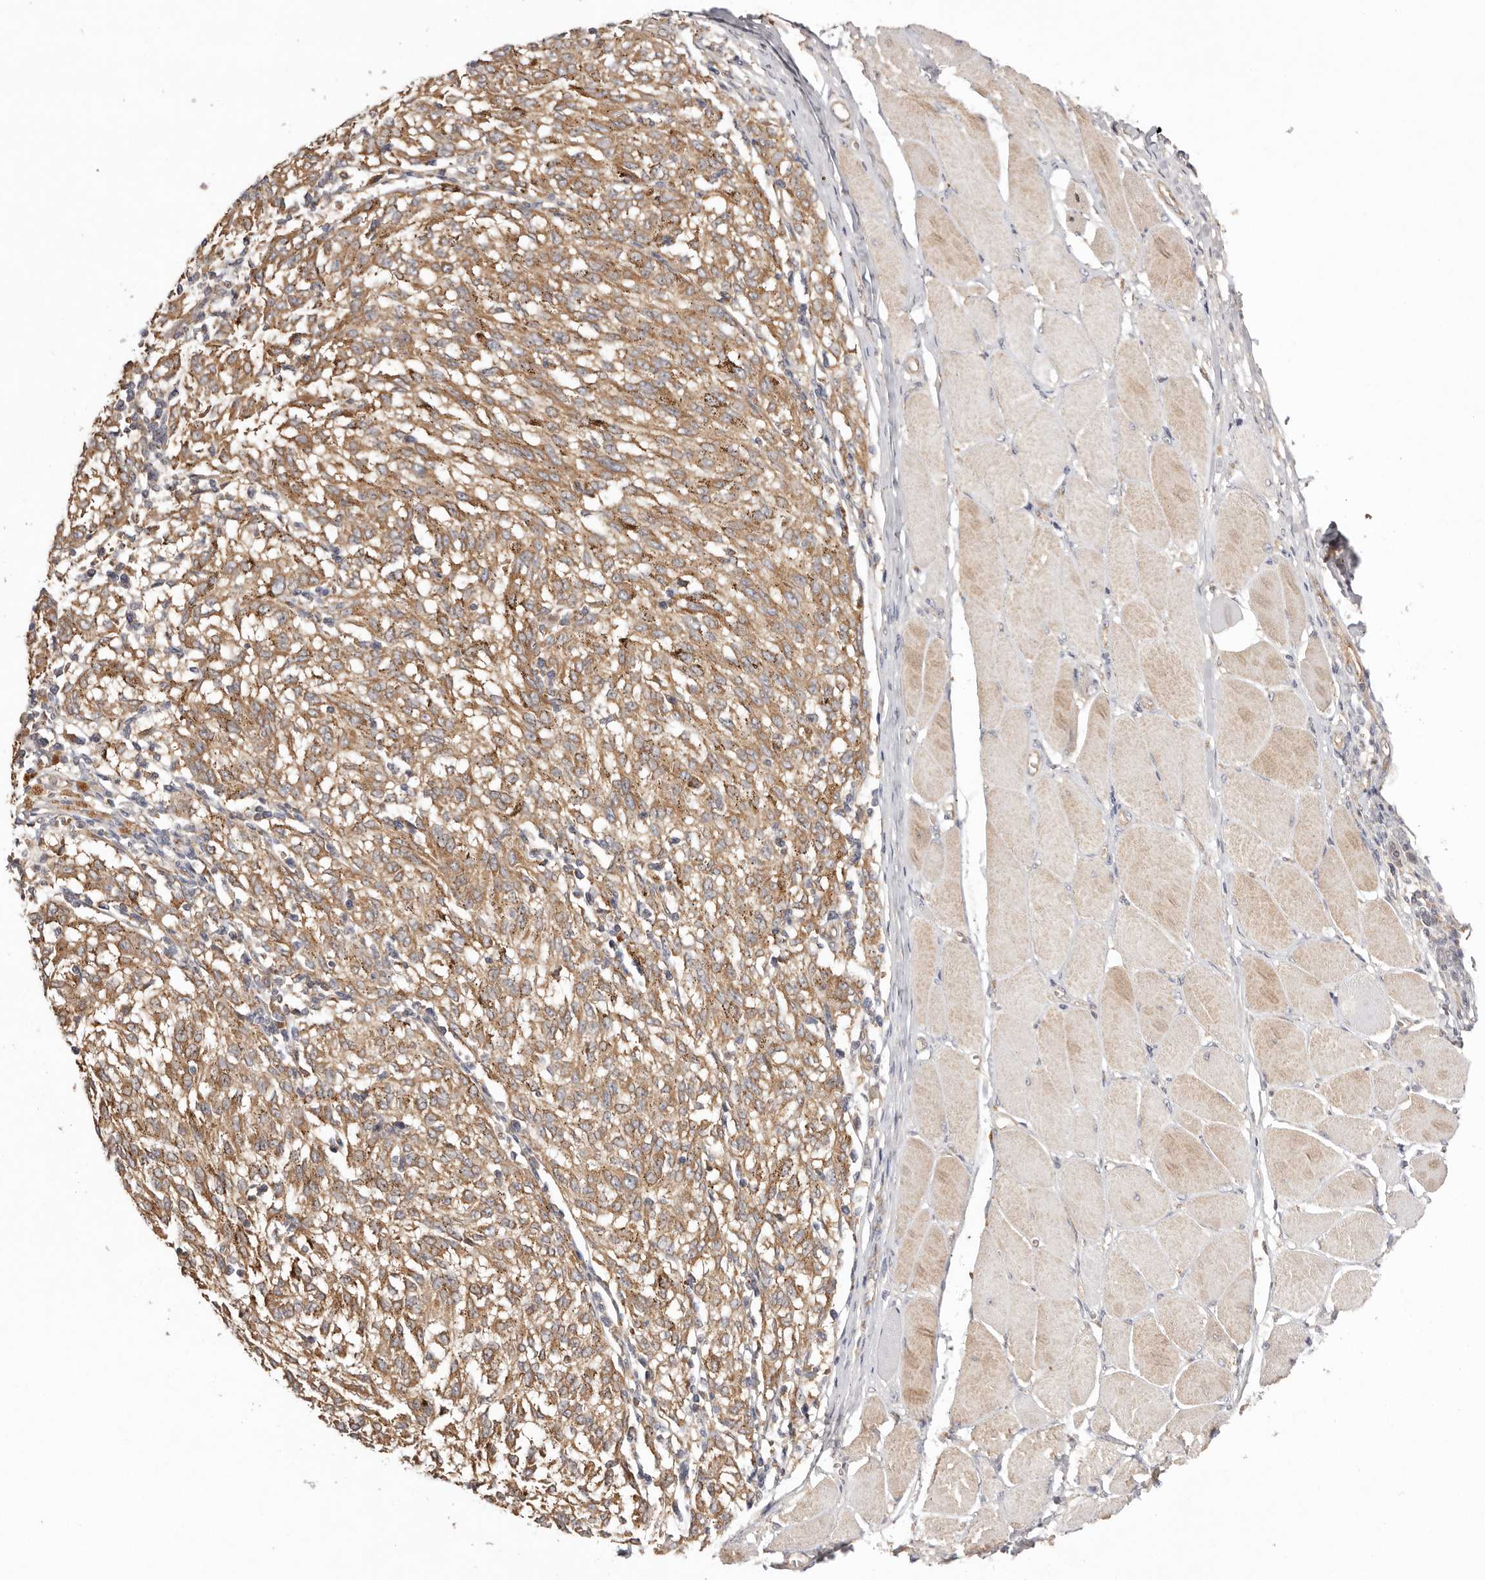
{"staining": {"intensity": "moderate", "quantity": ">75%", "location": "cytoplasmic/membranous"}, "tissue": "melanoma", "cell_type": "Tumor cells", "image_type": "cancer", "snomed": [{"axis": "morphology", "description": "Malignant melanoma, NOS"}, {"axis": "topography", "description": "Skin"}], "caption": "Human melanoma stained with a brown dye displays moderate cytoplasmic/membranous positive staining in about >75% of tumor cells.", "gene": "UBR2", "patient": {"sex": "female", "age": 72}}